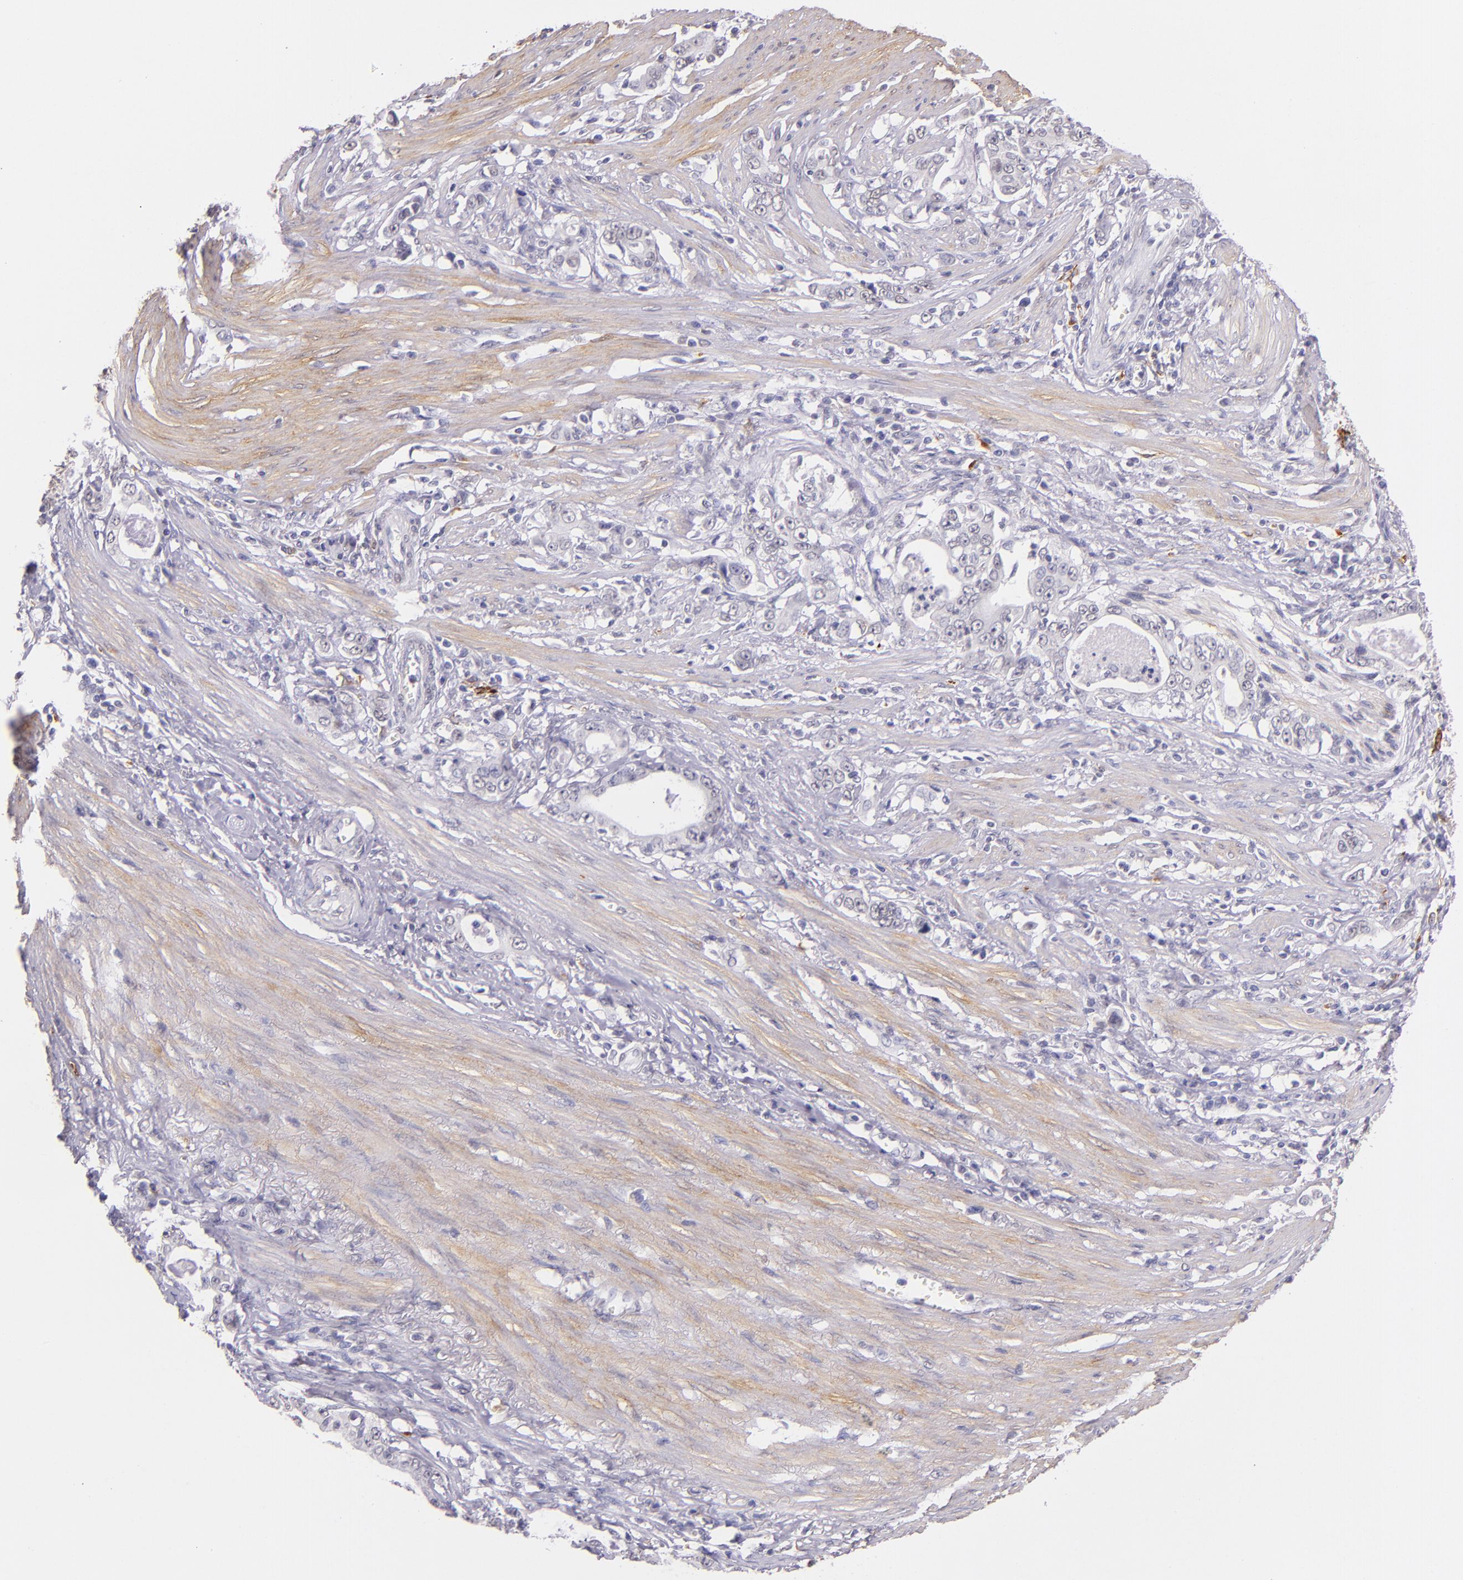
{"staining": {"intensity": "negative", "quantity": "none", "location": "none"}, "tissue": "stomach cancer", "cell_type": "Tumor cells", "image_type": "cancer", "snomed": [{"axis": "morphology", "description": "Adenocarcinoma, NOS"}, {"axis": "topography", "description": "Stomach, lower"}], "caption": "This is an immunohistochemistry (IHC) image of human stomach cancer (adenocarcinoma). There is no staining in tumor cells.", "gene": "RTN1", "patient": {"sex": "female", "age": 72}}